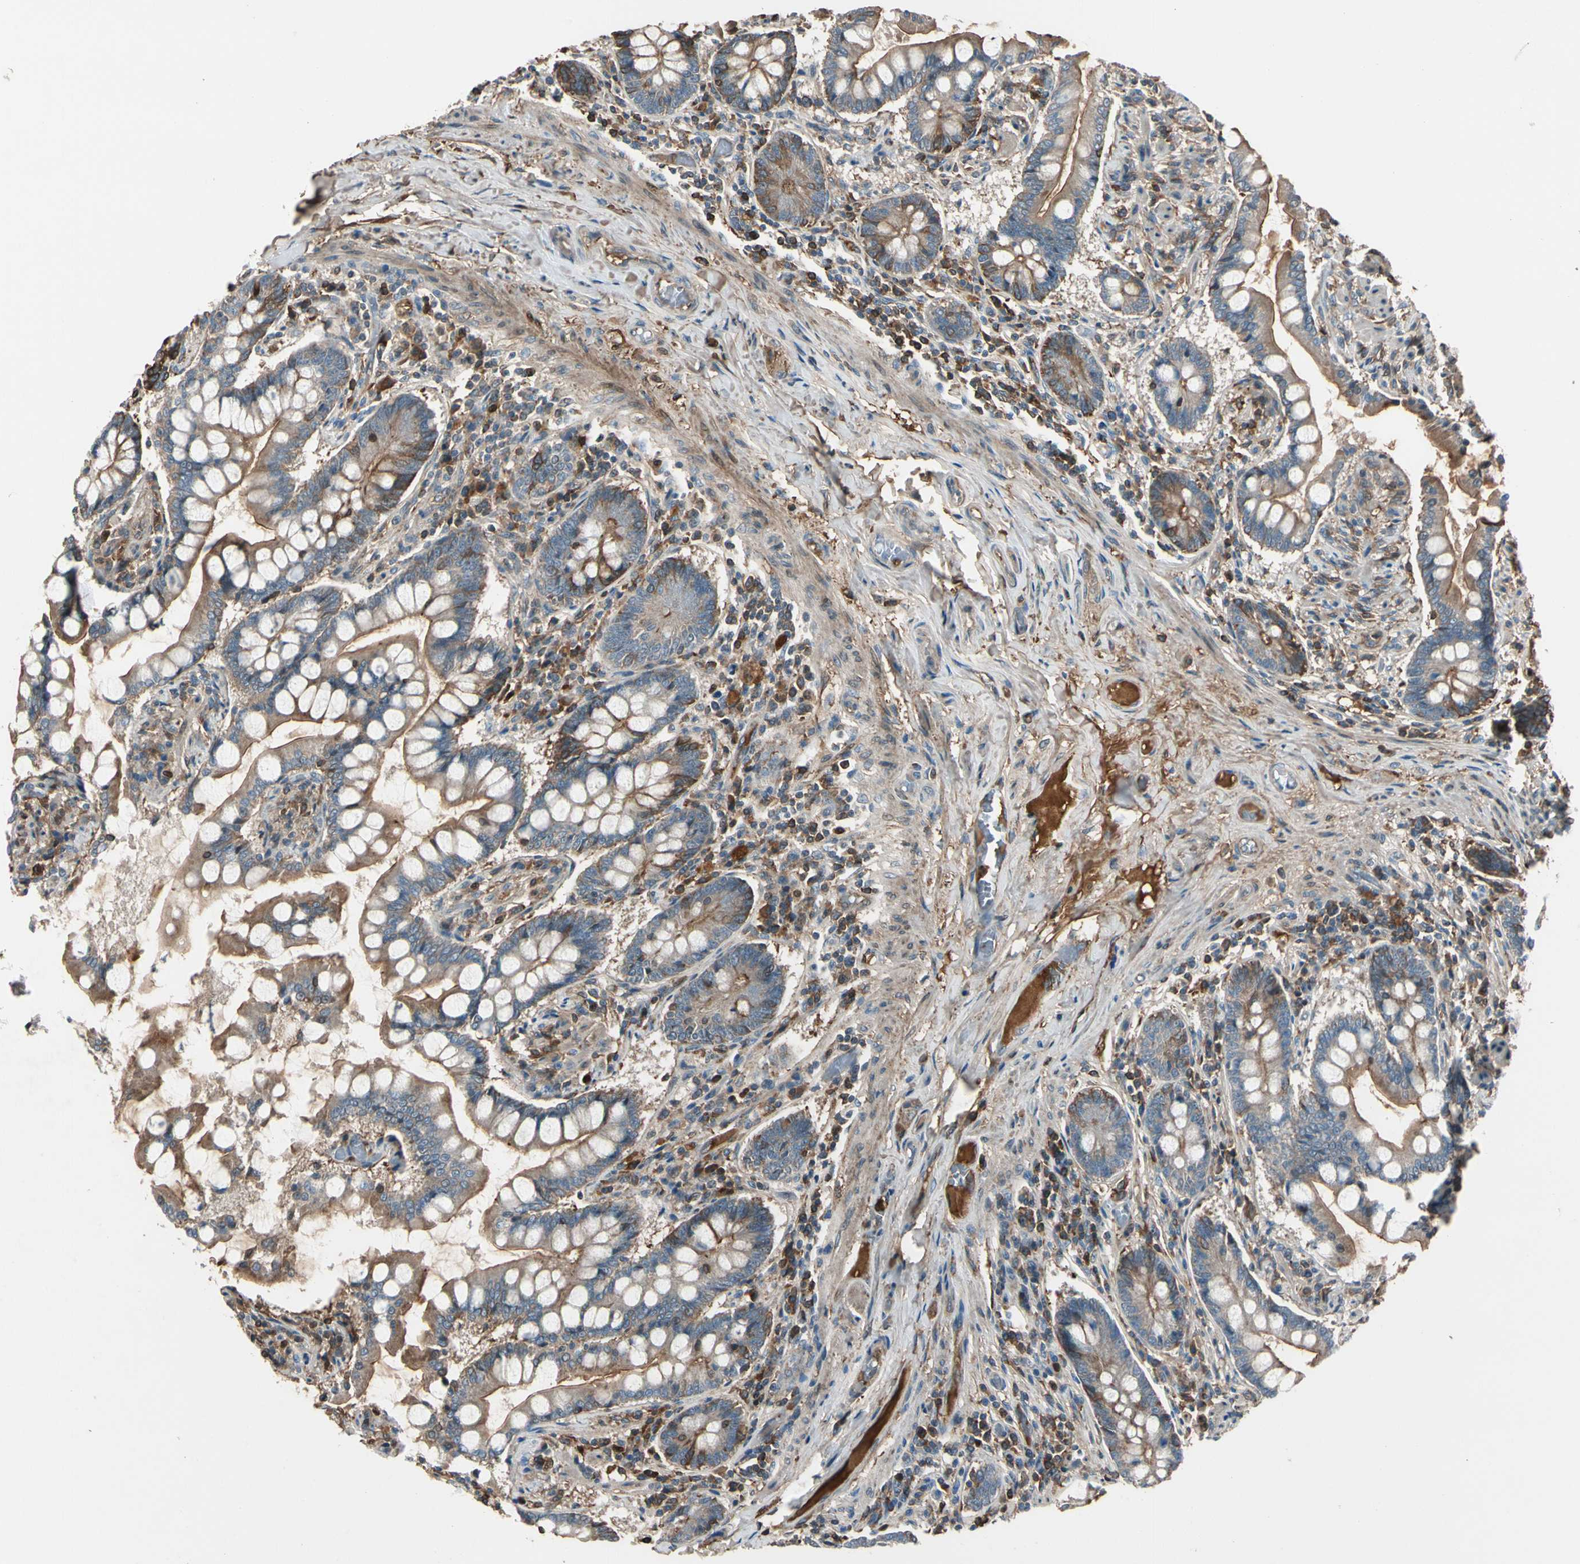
{"staining": {"intensity": "moderate", "quantity": ">75%", "location": "cytoplasmic/membranous"}, "tissue": "small intestine", "cell_type": "Glandular cells", "image_type": "normal", "snomed": [{"axis": "morphology", "description": "Normal tissue, NOS"}, {"axis": "topography", "description": "Small intestine"}], "caption": "Brown immunohistochemical staining in normal small intestine reveals moderate cytoplasmic/membranous positivity in about >75% of glandular cells.", "gene": "STX11", "patient": {"sex": "male", "age": 41}}